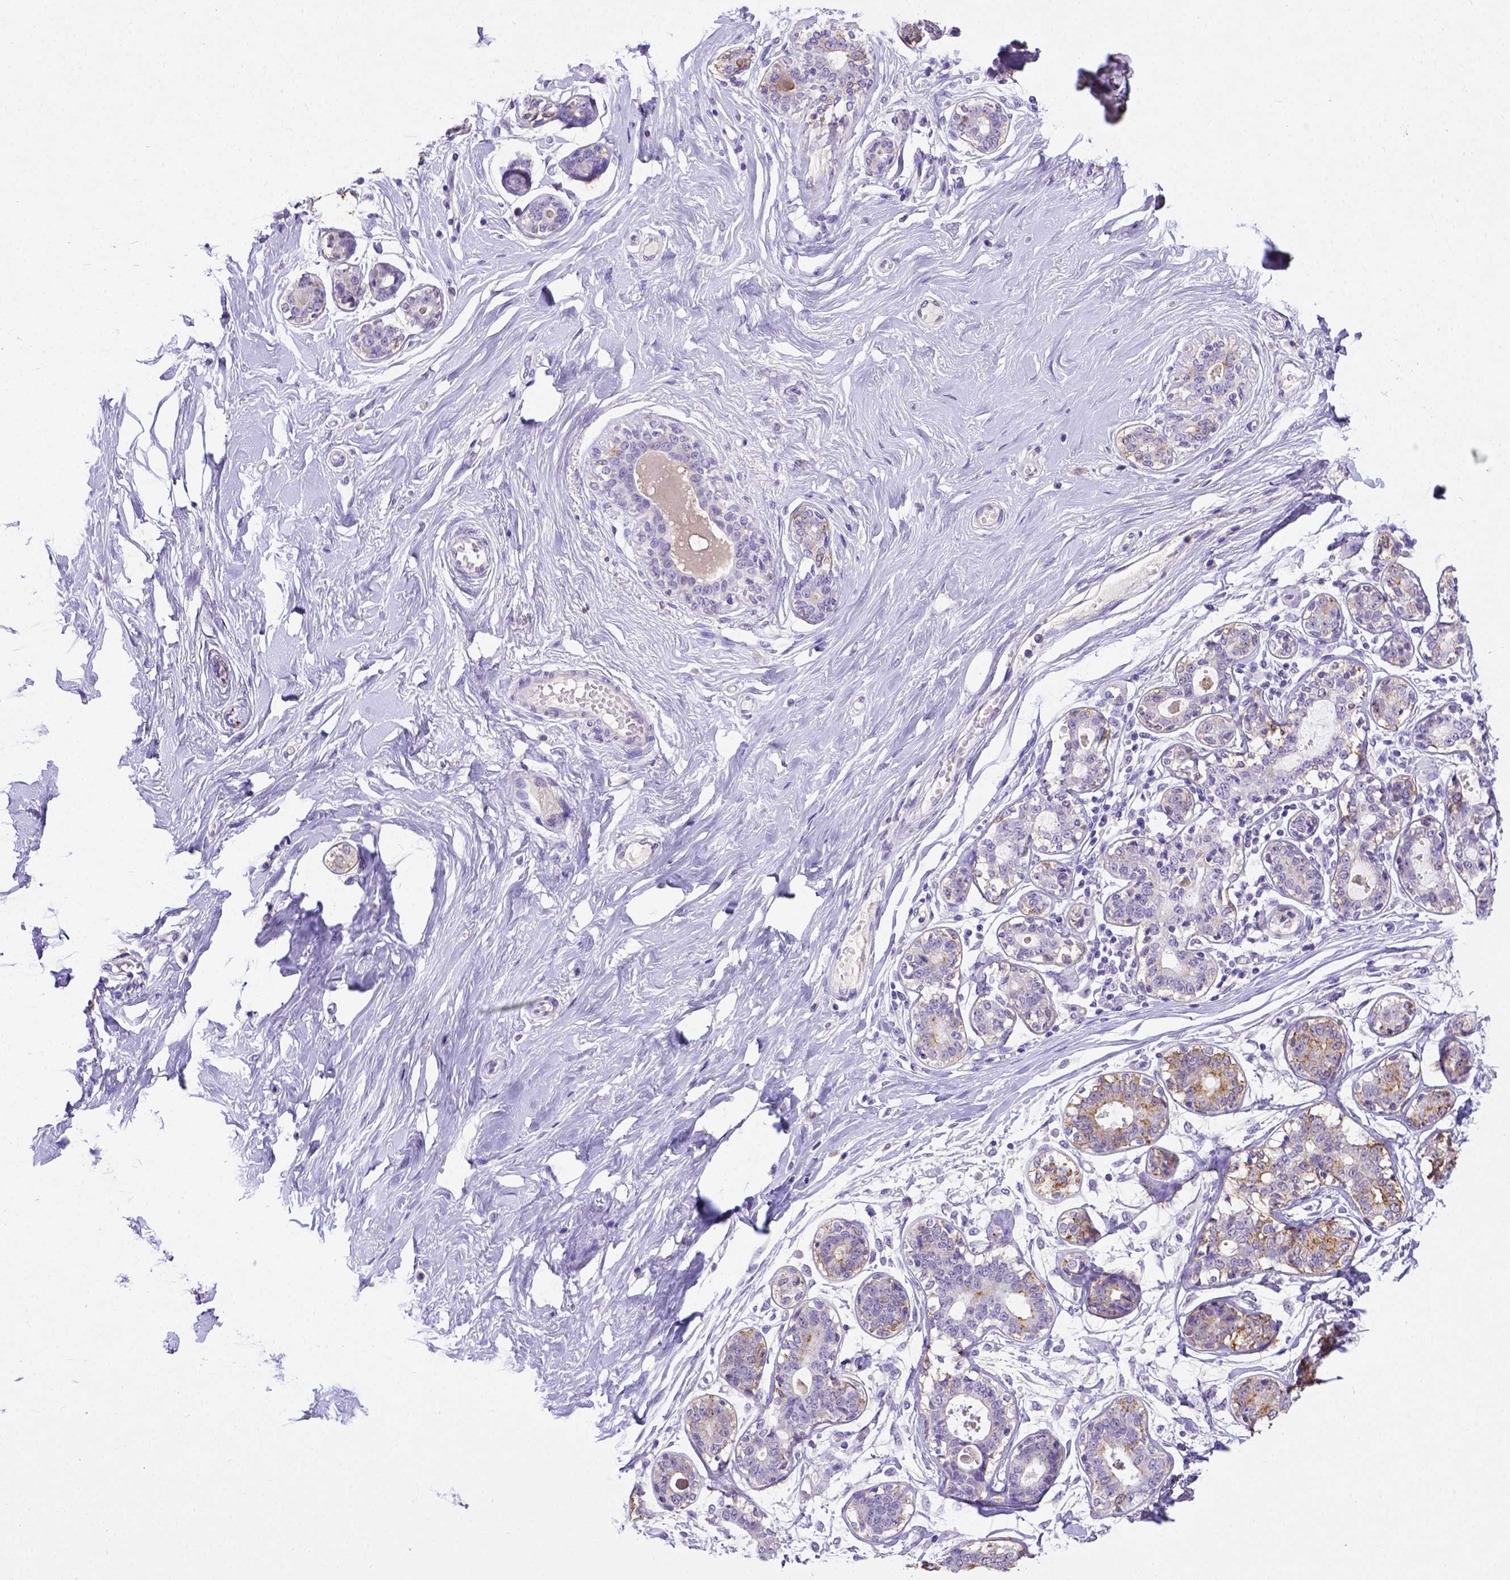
{"staining": {"intensity": "negative", "quantity": "none", "location": "none"}, "tissue": "breast", "cell_type": "Adipocytes", "image_type": "normal", "snomed": [{"axis": "morphology", "description": "Normal tissue, NOS"}, {"axis": "topography", "description": "Skin"}, {"axis": "topography", "description": "Breast"}], "caption": "A photomicrograph of breast stained for a protein reveals no brown staining in adipocytes.", "gene": "B3GAT1", "patient": {"sex": "female", "age": 43}}